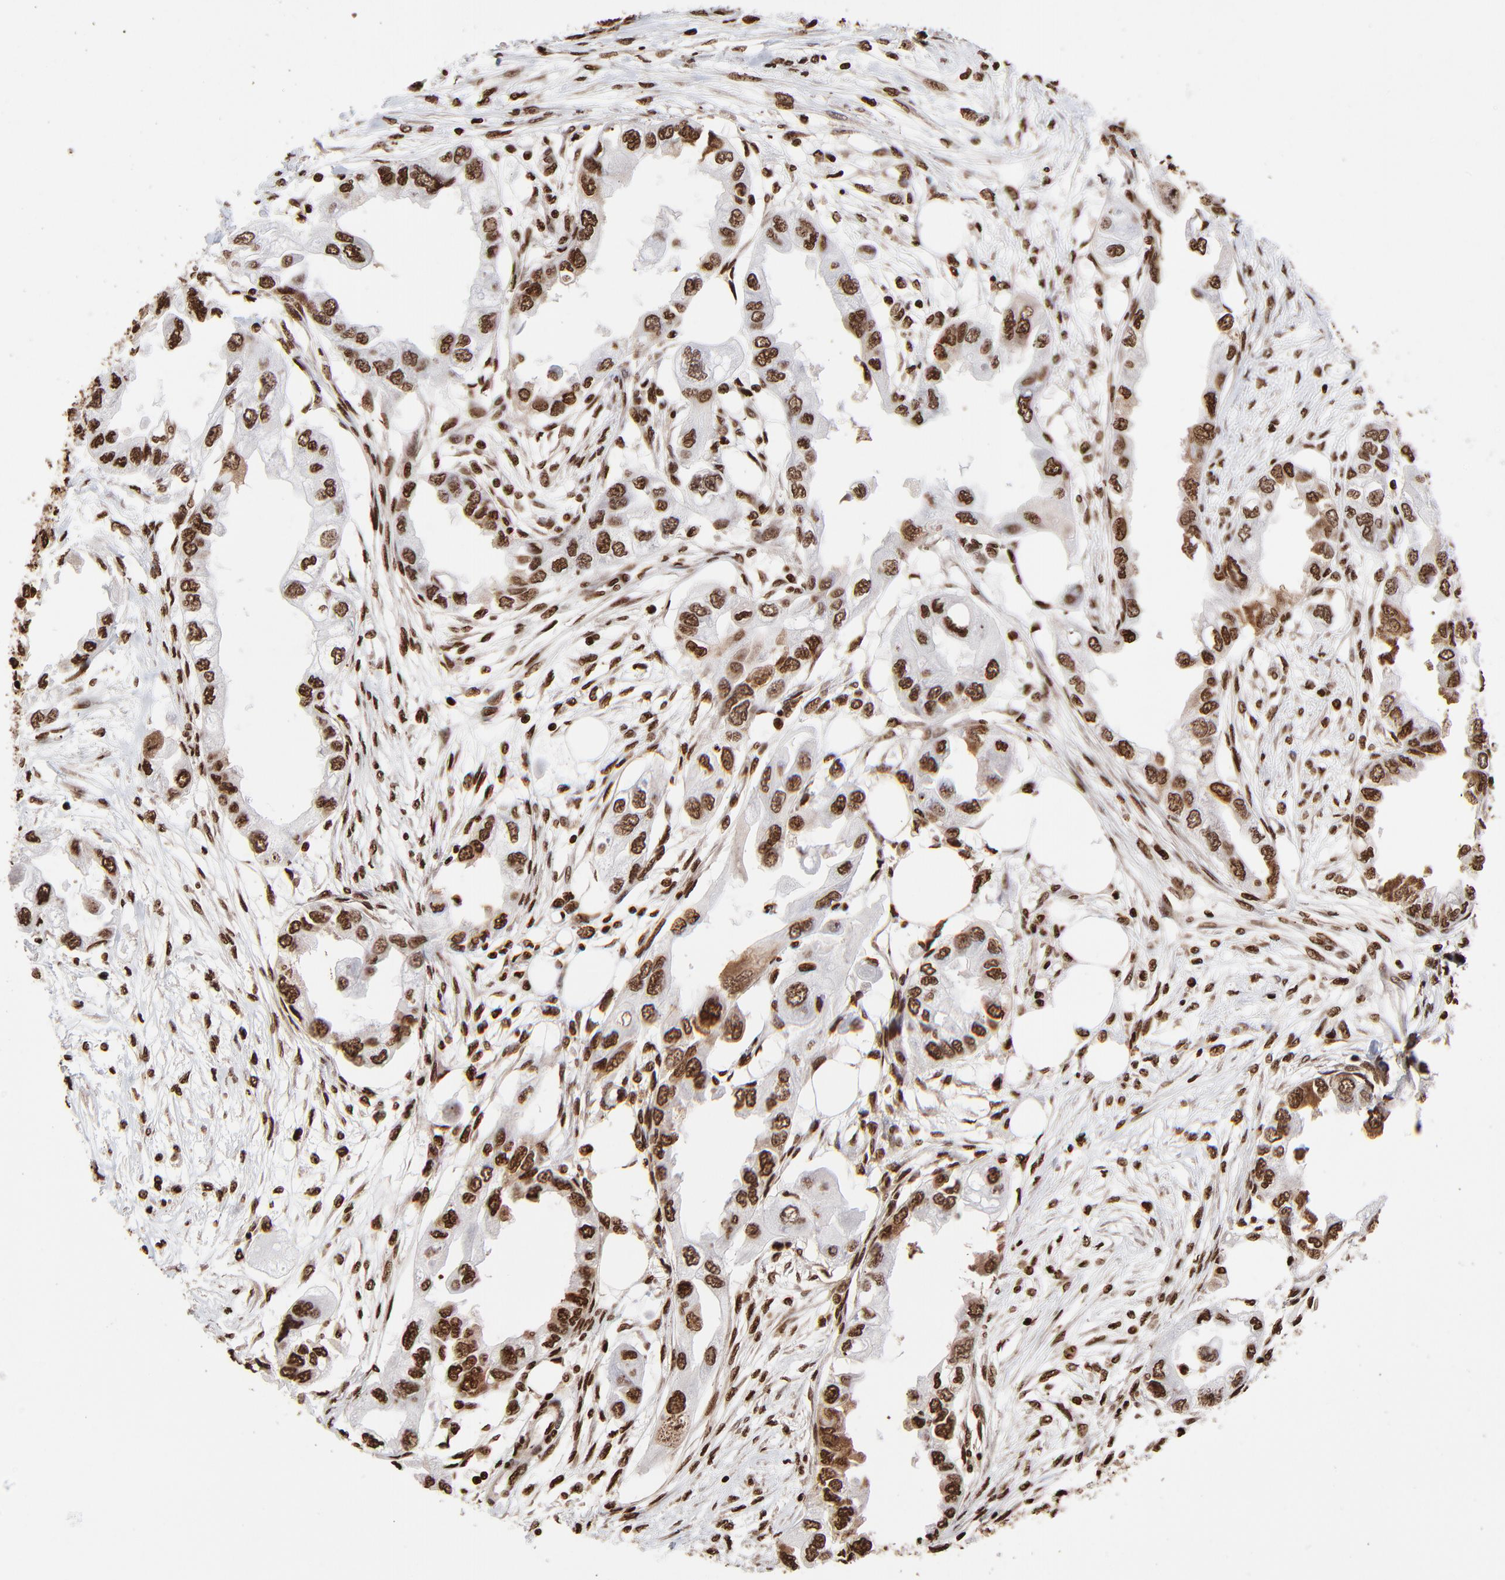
{"staining": {"intensity": "strong", "quantity": ">75%", "location": "nuclear"}, "tissue": "endometrial cancer", "cell_type": "Tumor cells", "image_type": "cancer", "snomed": [{"axis": "morphology", "description": "Adenocarcinoma, NOS"}, {"axis": "topography", "description": "Endometrium"}], "caption": "Tumor cells display high levels of strong nuclear staining in about >75% of cells in endometrial cancer (adenocarcinoma). The protein is shown in brown color, while the nuclei are stained blue.", "gene": "ZNF544", "patient": {"sex": "female", "age": 67}}